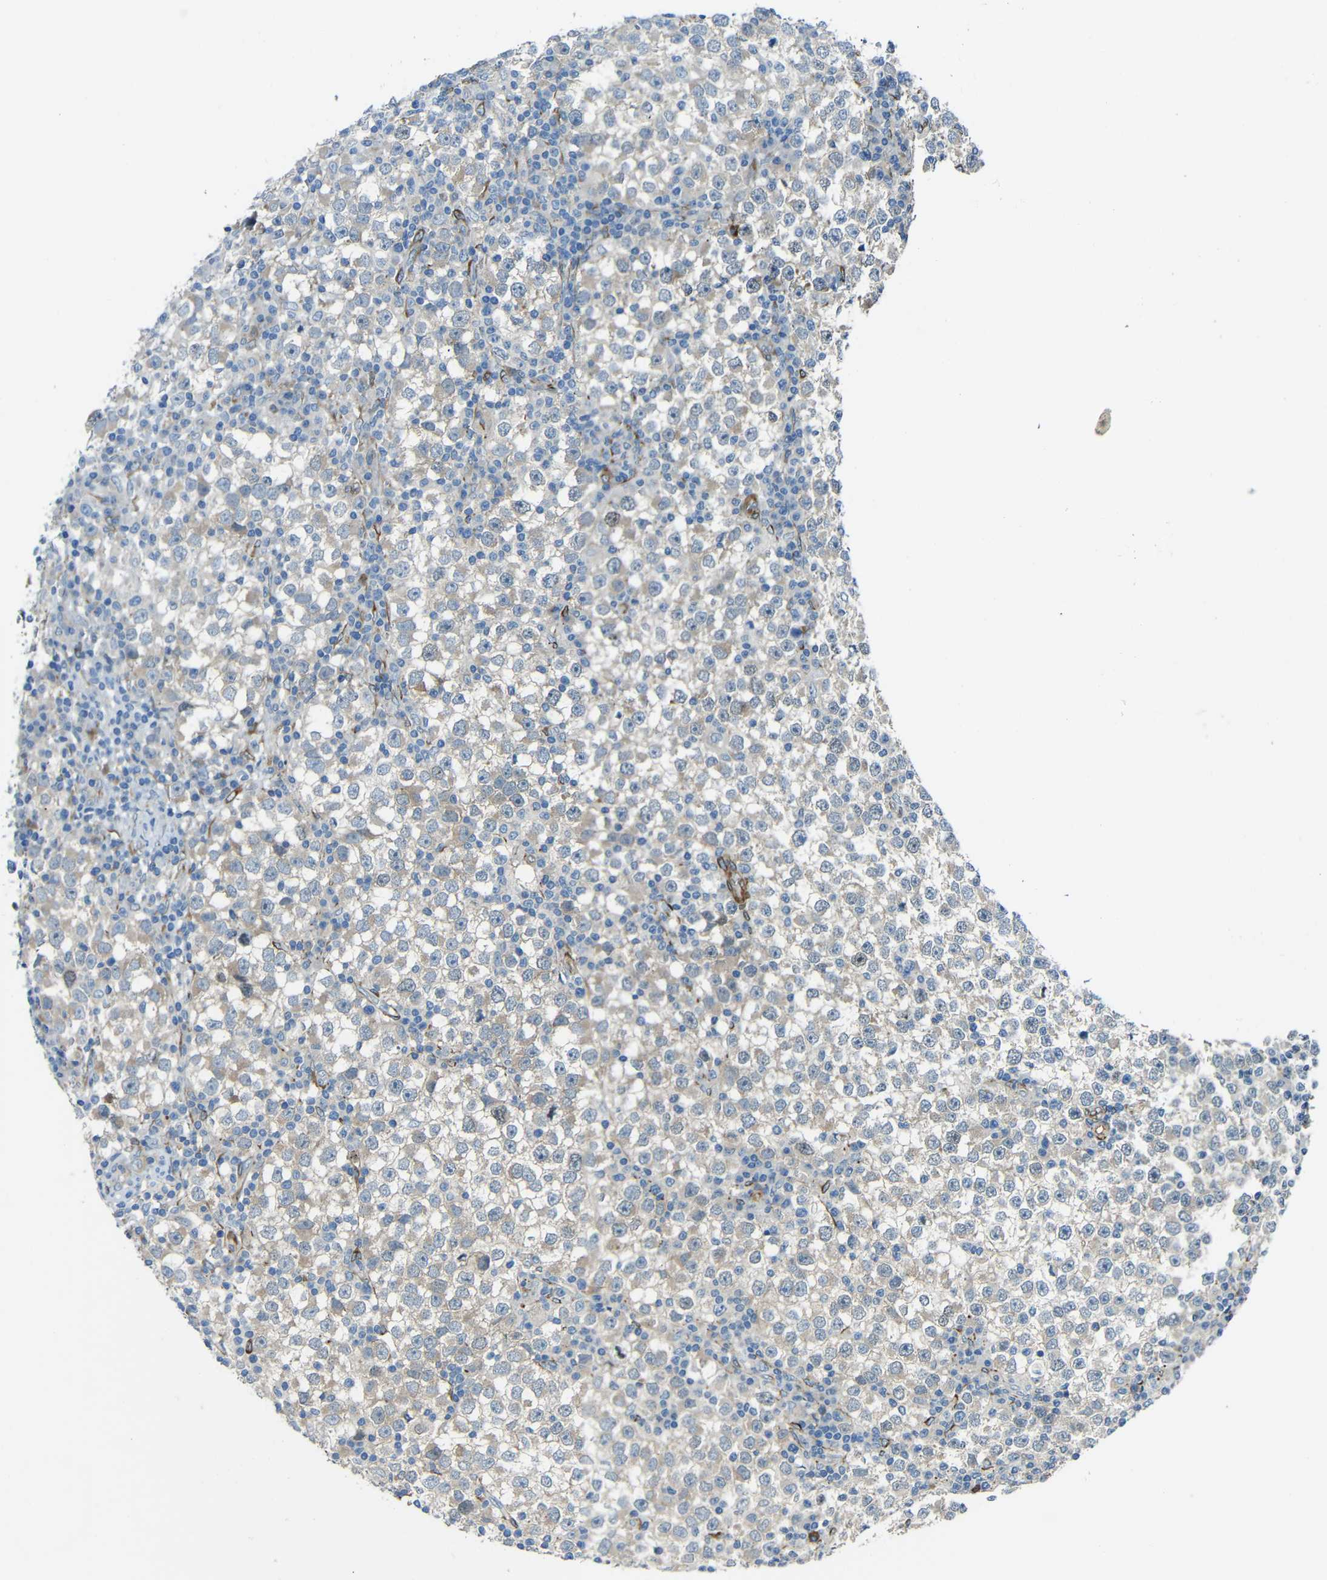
{"staining": {"intensity": "negative", "quantity": "none", "location": "none"}, "tissue": "testis cancer", "cell_type": "Tumor cells", "image_type": "cancer", "snomed": [{"axis": "morphology", "description": "Seminoma, NOS"}, {"axis": "topography", "description": "Testis"}], "caption": "A histopathology image of seminoma (testis) stained for a protein shows no brown staining in tumor cells.", "gene": "DCLK1", "patient": {"sex": "male", "age": 65}}